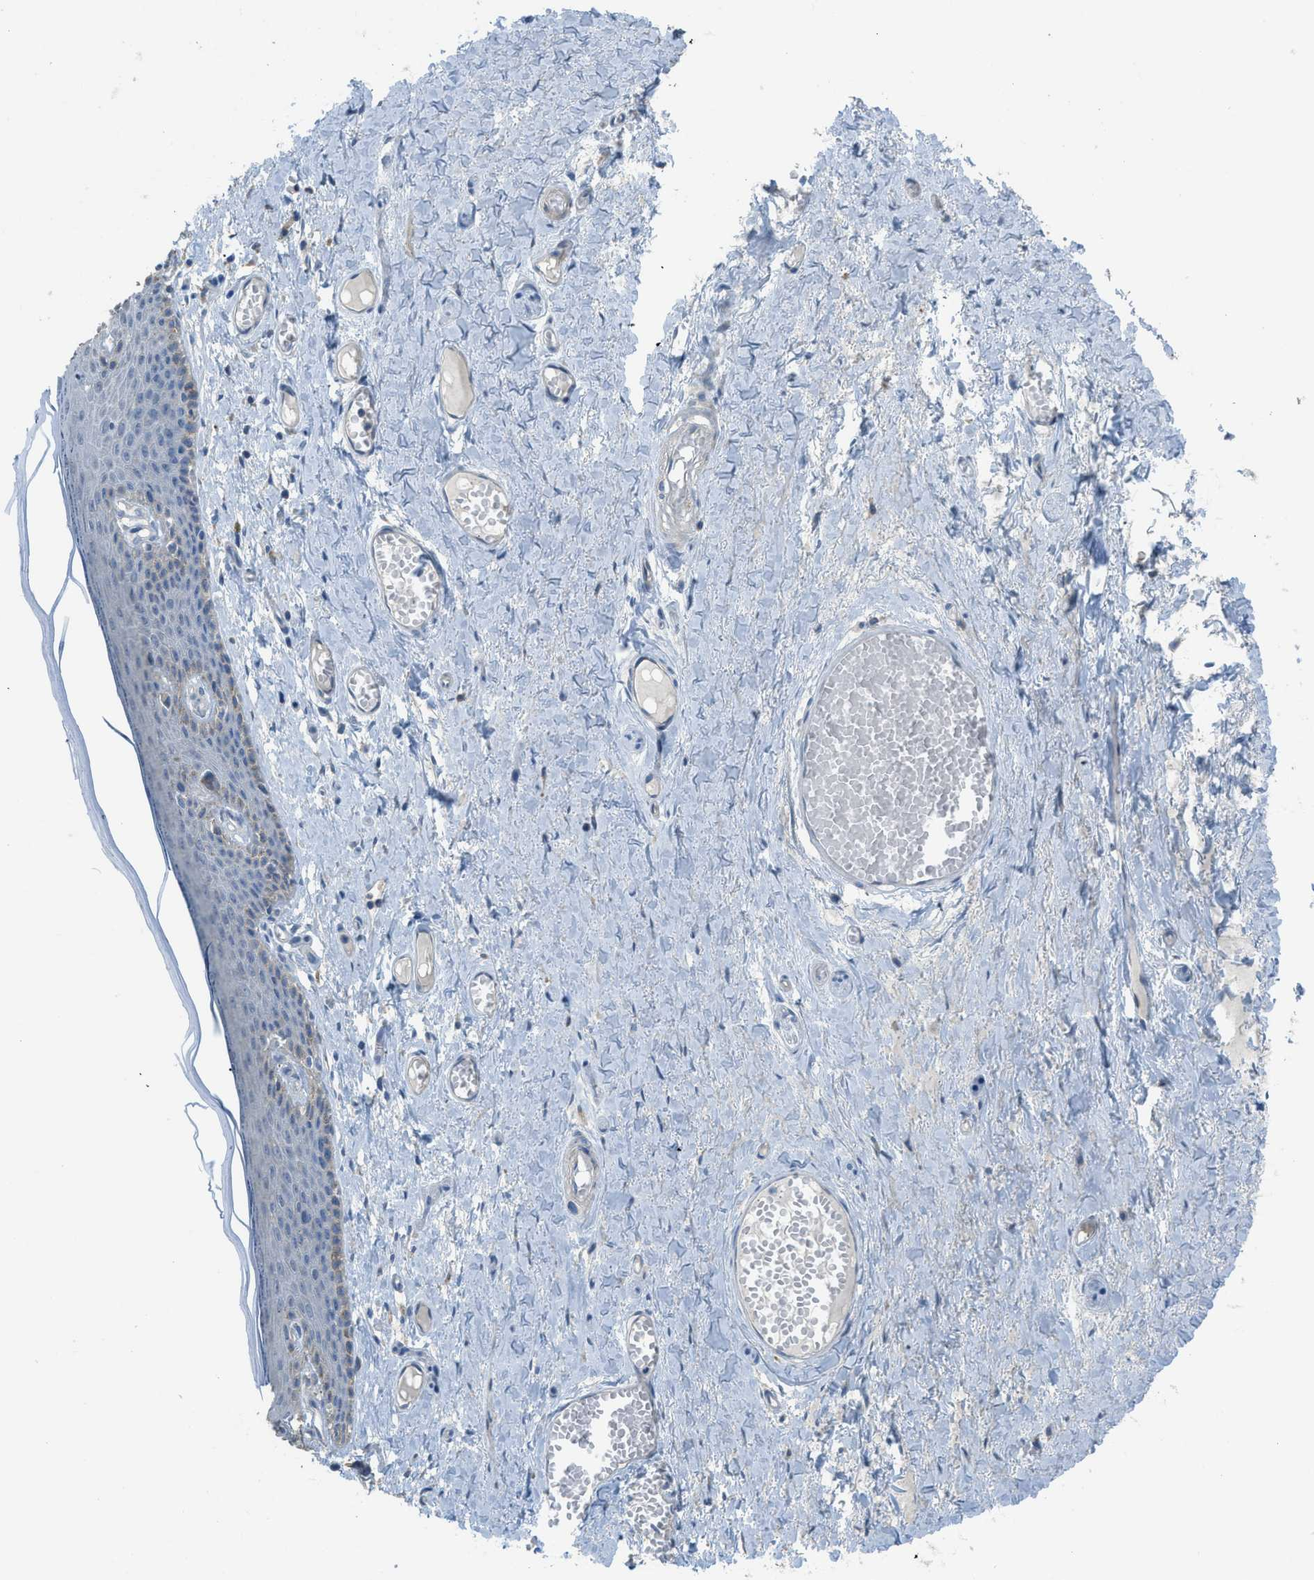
{"staining": {"intensity": "weak", "quantity": "<25%", "location": "cytoplasmic/membranous"}, "tissue": "skin", "cell_type": "Epidermal cells", "image_type": "normal", "snomed": [{"axis": "morphology", "description": "Normal tissue, NOS"}, {"axis": "topography", "description": "Adipose tissue"}, {"axis": "topography", "description": "Vascular tissue"}, {"axis": "topography", "description": "Anal"}, {"axis": "topography", "description": "Peripheral nerve tissue"}], "caption": "Protein analysis of benign skin reveals no significant positivity in epidermal cells. Brightfield microscopy of immunohistochemistry (IHC) stained with DAB (brown) and hematoxylin (blue), captured at high magnification.", "gene": "TIMD4", "patient": {"sex": "female", "age": 54}}